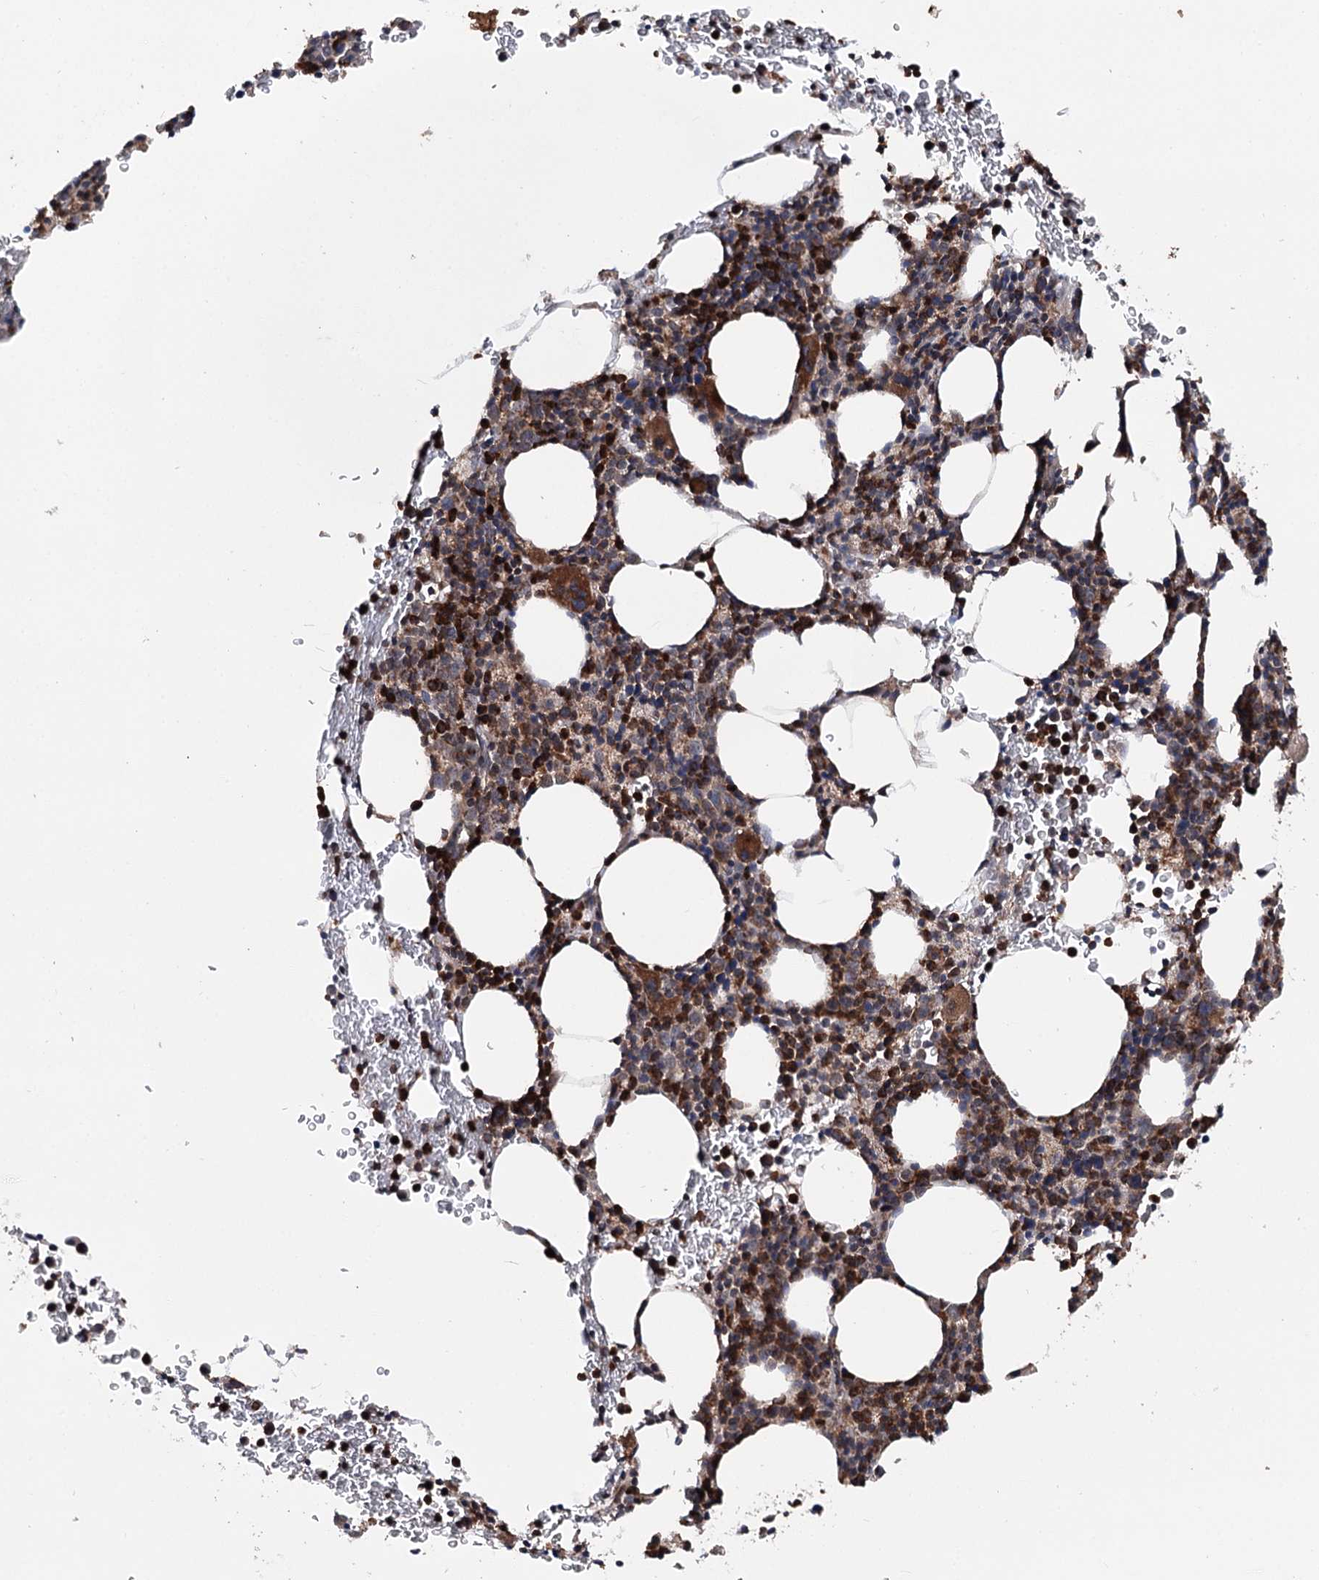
{"staining": {"intensity": "strong", "quantity": ">75%", "location": "cytoplasmic/membranous"}, "tissue": "bone marrow", "cell_type": "Hematopoietic cells", "image_type": "normal", "snomed": [{"axis": "morphology", "description": "Normal tissue, NOS"}, {"axis": "topography", "description": "Bone marrow"}], "caption": "Strong cytoplasmic/membranous staining for a protein is present in about >75% of hematopoietic cells of benign bone marrow using immunohistochemistry (IHC).", "gene": "FGFR1OP2", "patient": {"sex": "male", "age": 79}}